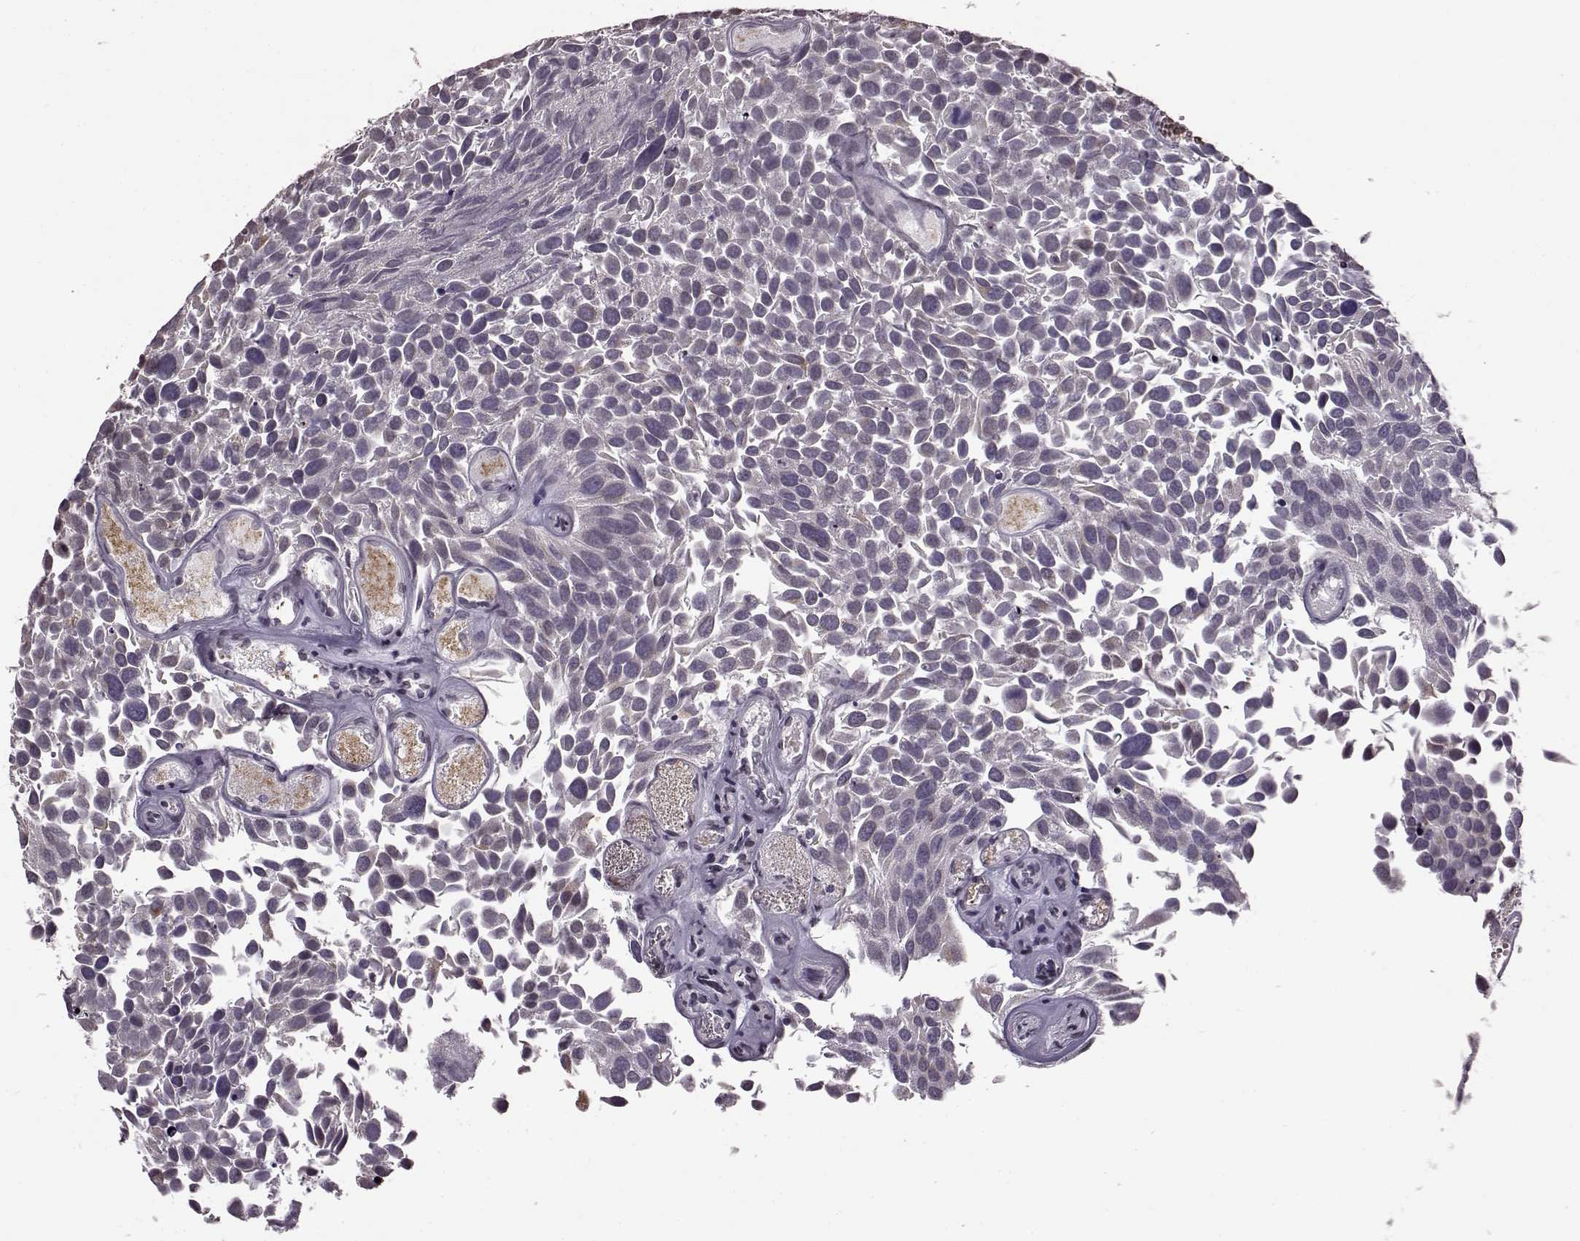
{"staining": {"intensity": "negative", "quantity": "none", "location": "none"}, "tissue": "urothelial cancer", "cell_type": "Tumor cells", "image_type": "cancer", "snomed": [{"axis": "morphology", "description": "Urothelial carcinoma, Low grade"}, {"axis": "topography", "description": "Urinary bladder"}], "caption": "DAB immunohistochemical staining of urothelial cancer demonstrates no significant staining in tumor cells.", "gene": "STX1B", "patient": {"sex": "female", "age": 69}}